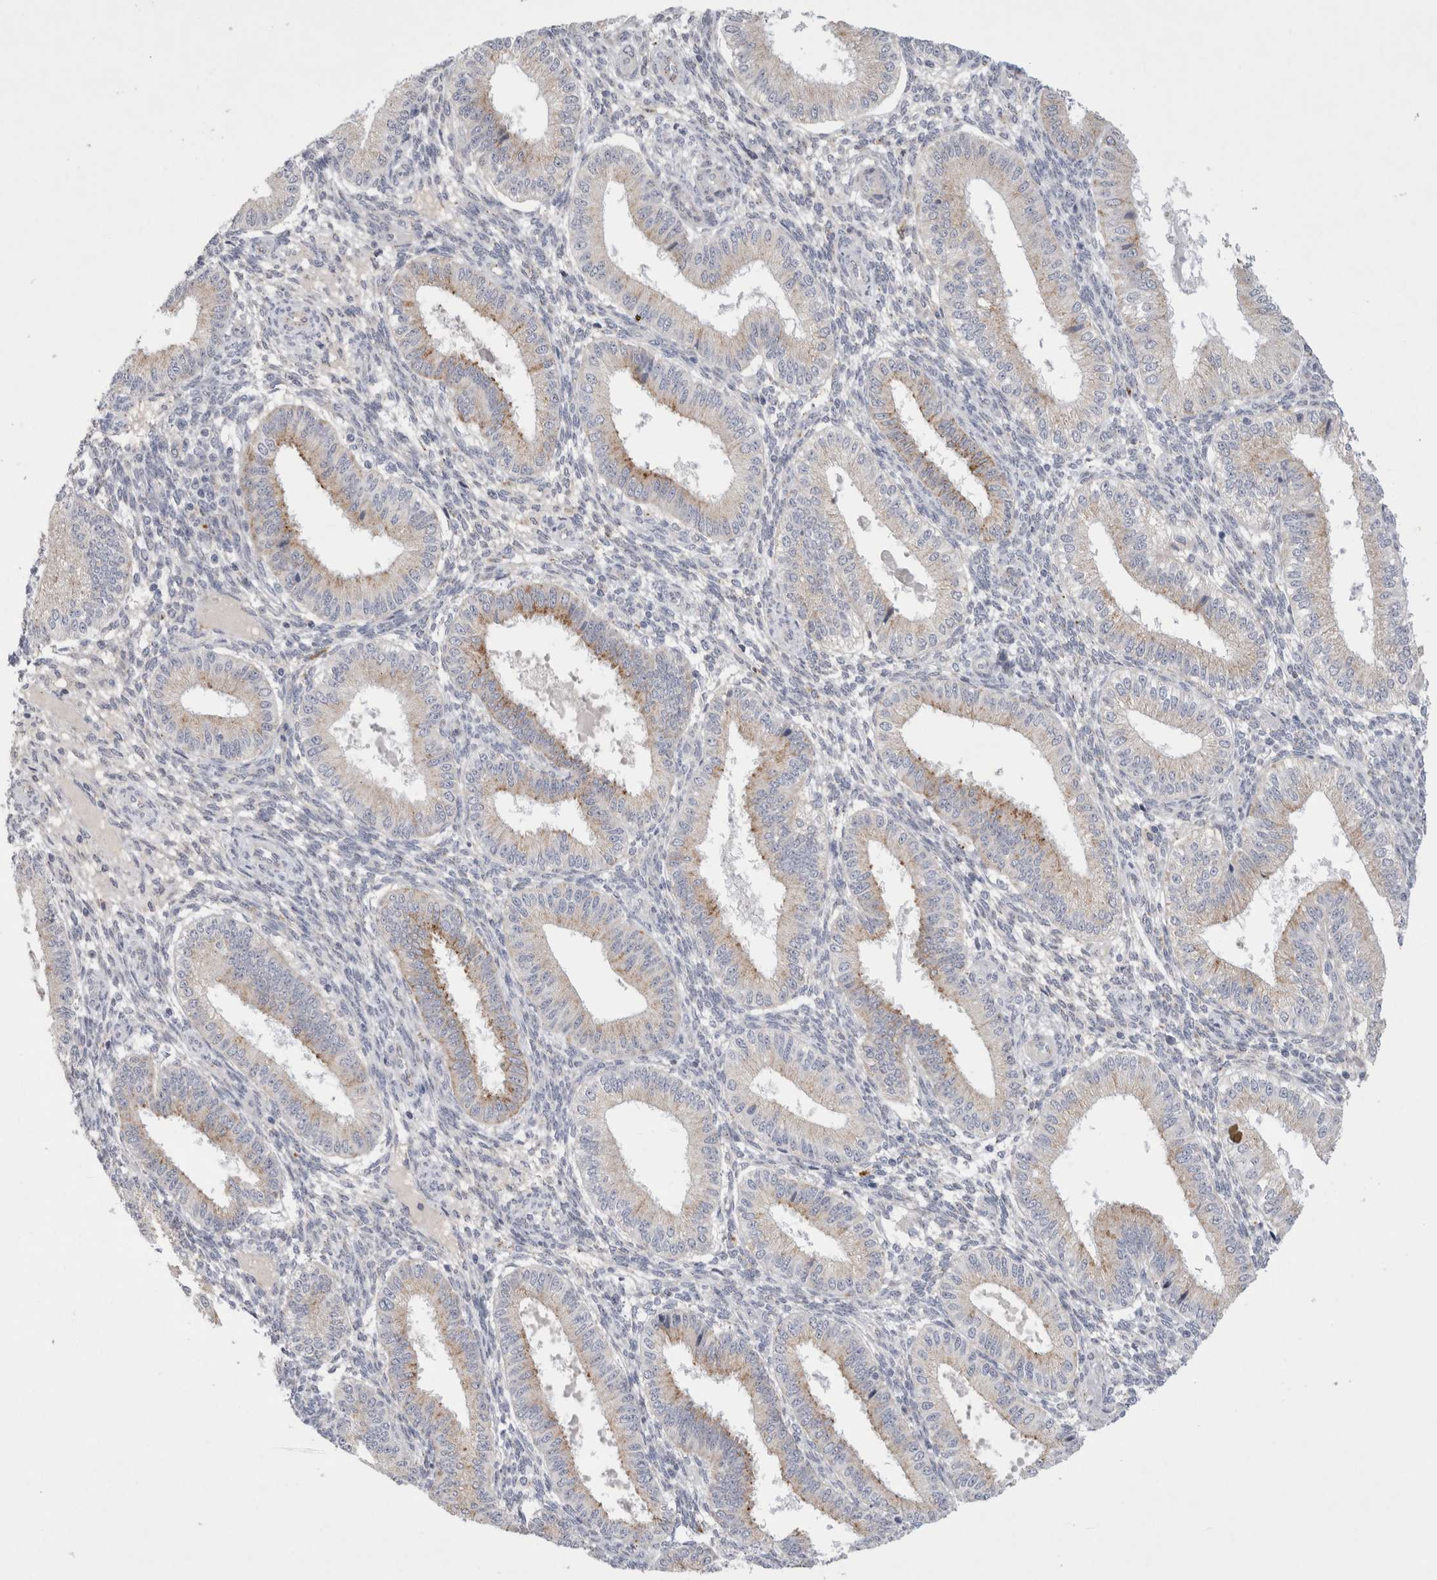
{"staining": {"intensity": "negative", "quantity": "none", "location": "none"}, "tissue": "endometrium", "cell_type": "Cells in endometrial stroma", "image_type": "normal", "snomed": [{"axis": "morphology", "description": "Normal tissue, NOS"}, {"axis": "topography", "description": "Endometrium"}], "caption": "The image displays no significant expression in cells in endometrial stroma of endometrium. (DAB immunohistochemistry (IHC) visualized using brightfield microscopy, high magnification).", "gene": "GAA", "patient": {"sex": "female", "age": 39}}